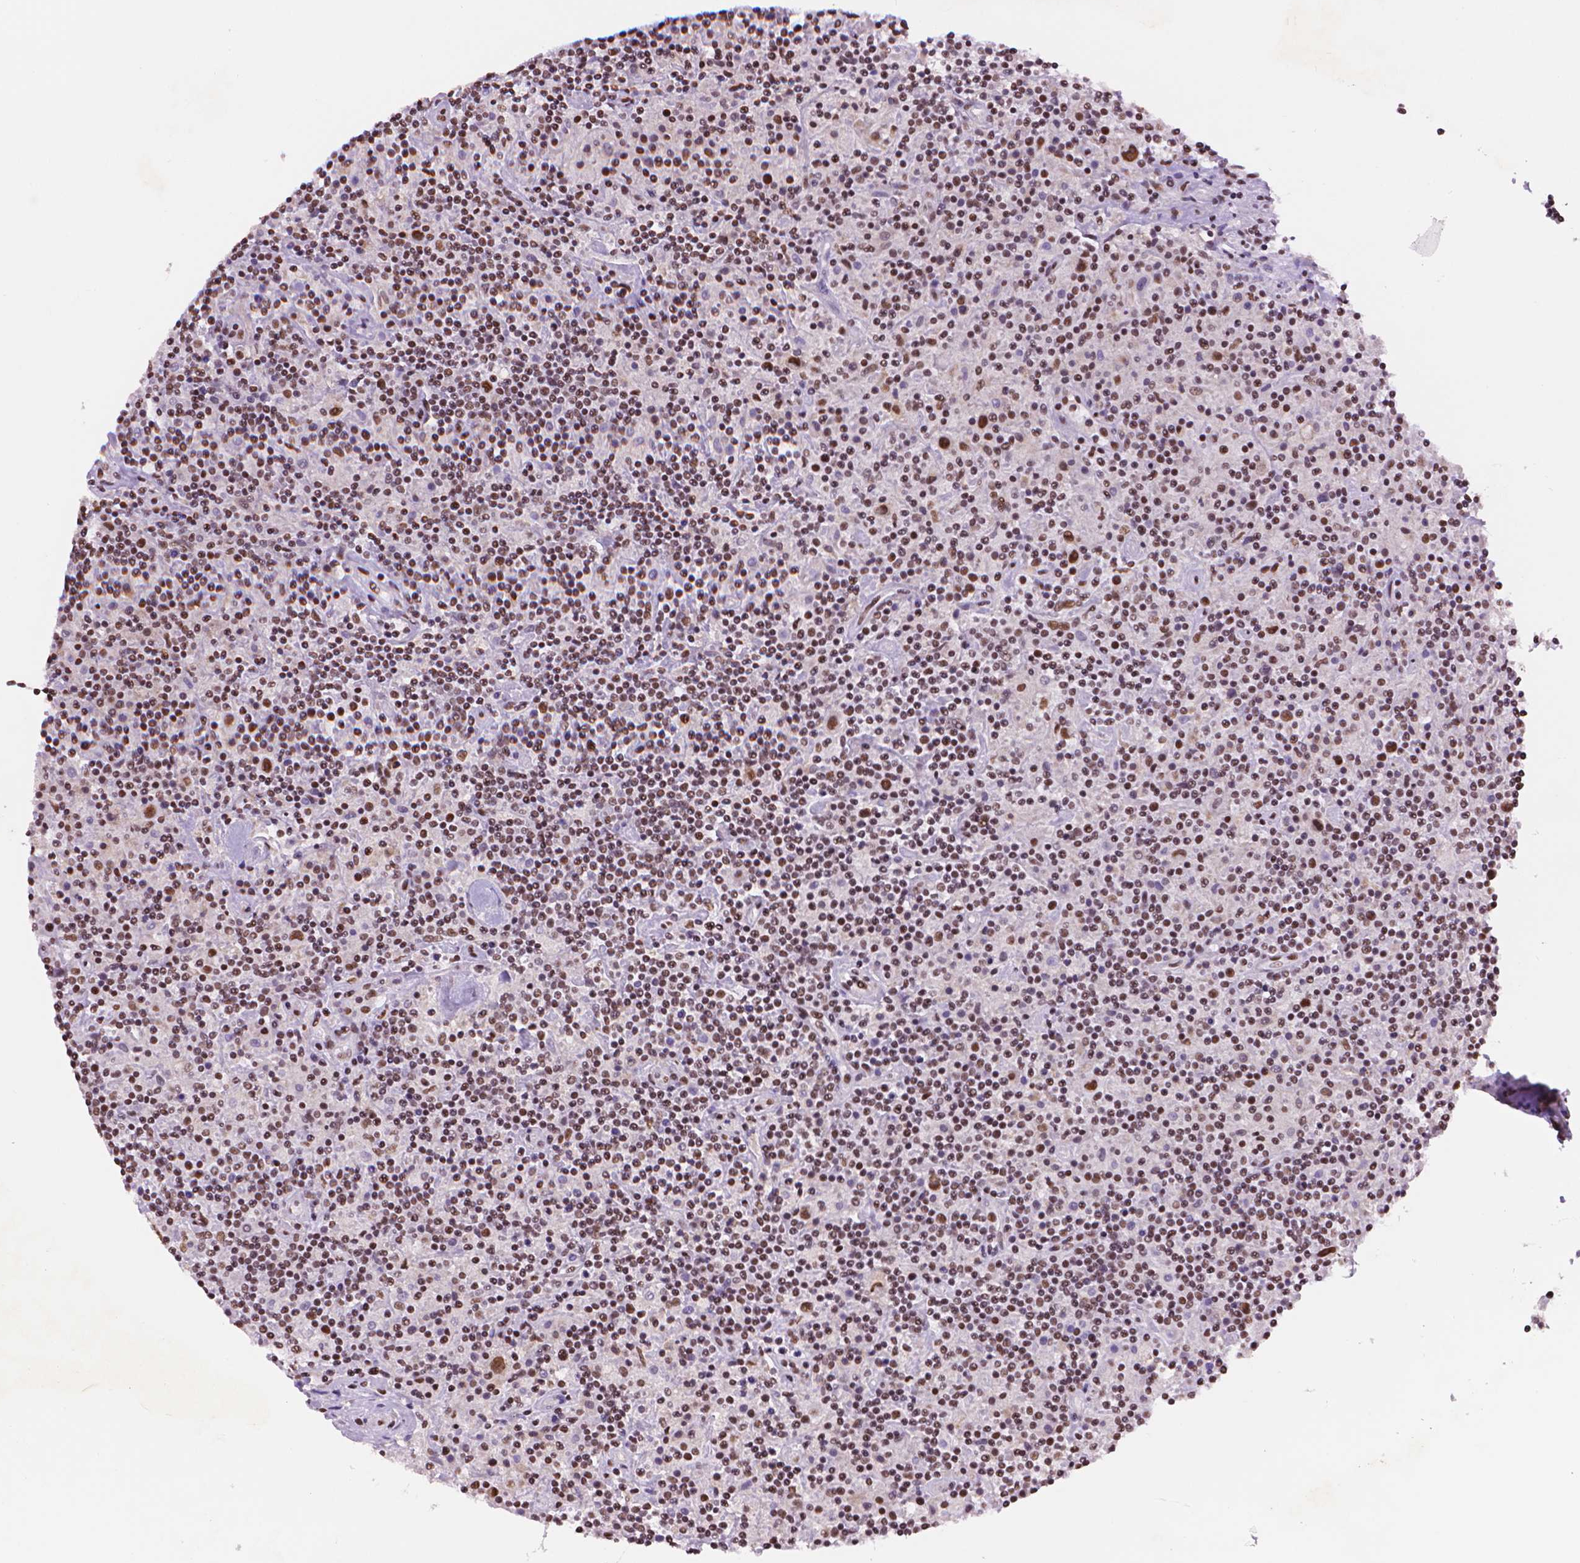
{"staining": {"intensity": "moderate", "quantity": ">75%", "location": "nuclear"}, "tissue": "lymphoma", "cell_type": "Tumor cells", "image_type": "cancer", "snomed": [{"axis": "morphology", "description": "Hodgkin's disease, NOS"}, {"axis": "topography", "description": "Lymph node"}], "caption": "Protein staining of lymphoma tissue demonstrates moderate nuclear positivity in about >75% of tumor cells.", "gene": "RPA4", "patient": {"sex": "male", "age": 70}}